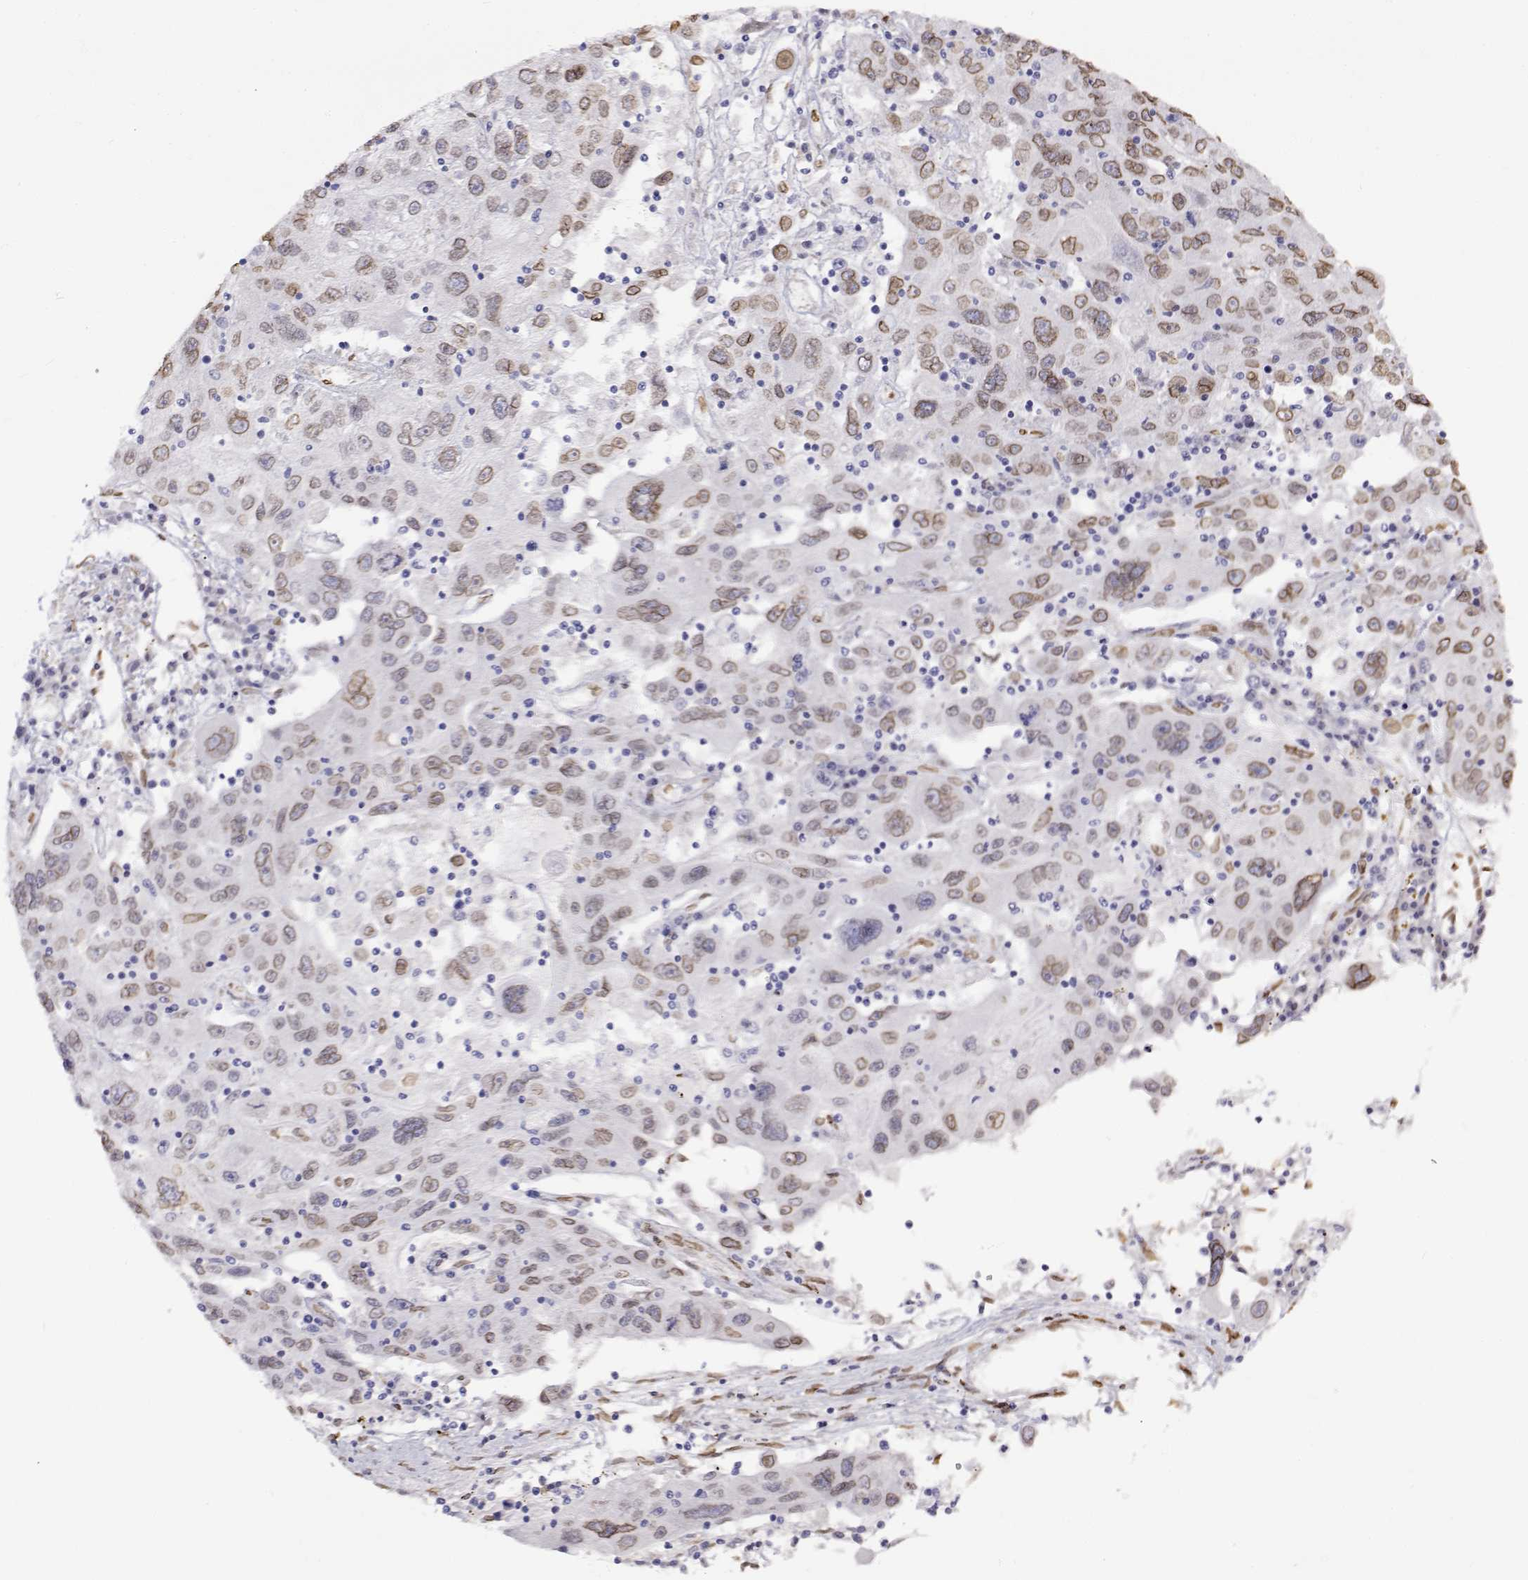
{"staining": {"intensity": "weak", "quantity": "25%-75%", "location": "cytoplasmic/membranous,nuclear"}, "tissue": "stomach cancer", "cell_type": "Tumor cells", "image_type": "cancer", "snomed": [{"axis": "morphology", "description": "Adenocarcinoma, NOS"}, {"axis": "topography", "description": "Stomach"}], "caption": "The immunohistochemical stain labels weak cytoplasmic/membranous and nuclear positivity in tumor cells of adenocarcinoma (stomach) tissue. (DAB (3,3'-diaminobenzidine) IHC, brown staining for protein, blue staining for nuclei).", "gene": "ZNF532", "patient": {"sex": "male", "age": 56}}